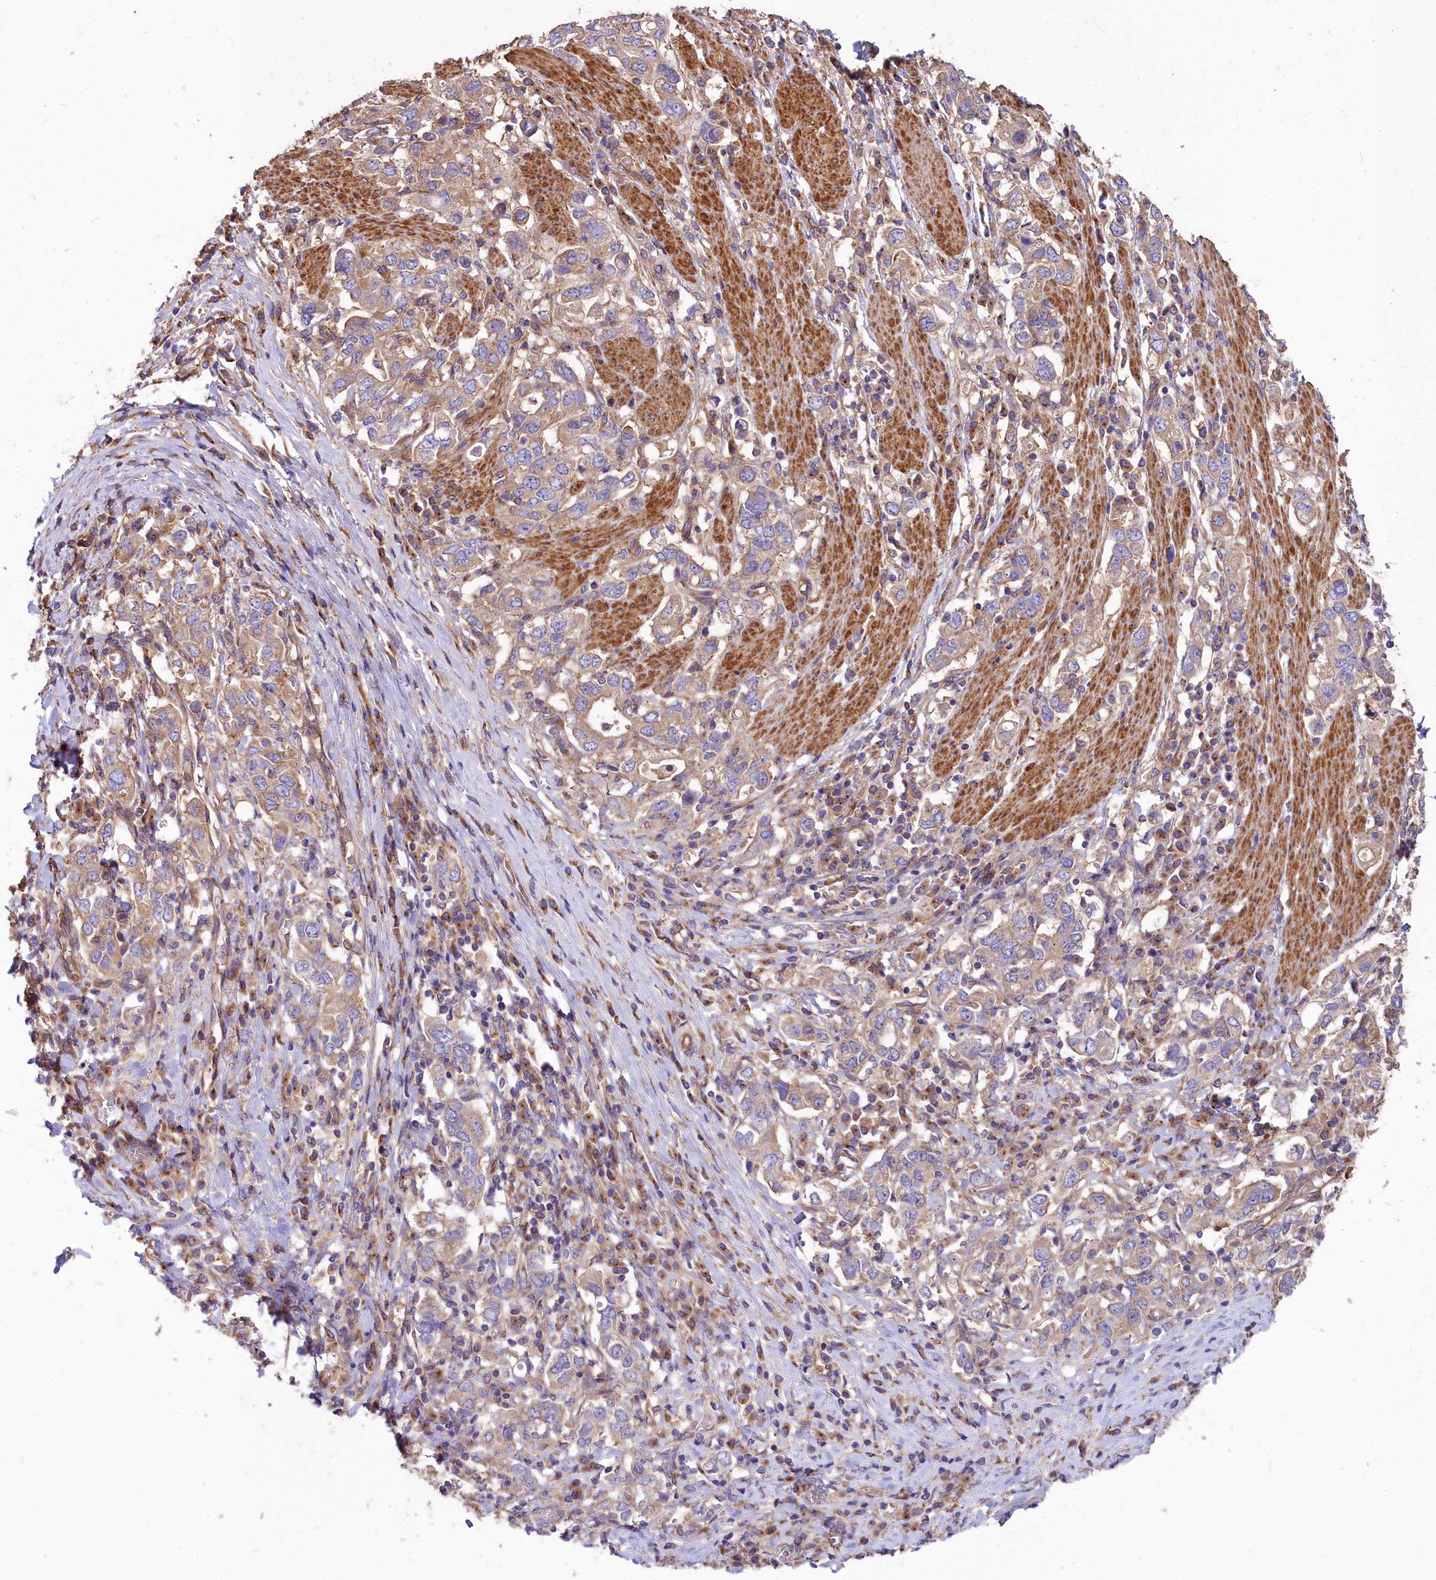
{"staining": {"intensity": "weak", "quantity": "25%-75%", "location": "cytoplasmic/membranous"}, "tissue": "stomach cancer", "cell_type": "Tumor cells", "image_type": "cancer", "snomed": [{"axis": "morphology", "description": "Adenocarcinoma, NOS"}, {"axis": "topography", "description": "Stomach, upper"}, {"axis": "topography", "description": "Stomach"}], "caption": "Protein staining demonstrates weak cytoplasmic/membranous expression in about 25%-75% of tumor cells in stomach cancer (adenocarcinoma). The staining was performed using DAB (3,3'-diaminobenzidine) to visualize the protein expression in brown, while the nuclei were stained in blue with hematoxylin (Magnification: 20x).", "gene": "DCTN3", "patient": {"sex": "male", "age": 62}}